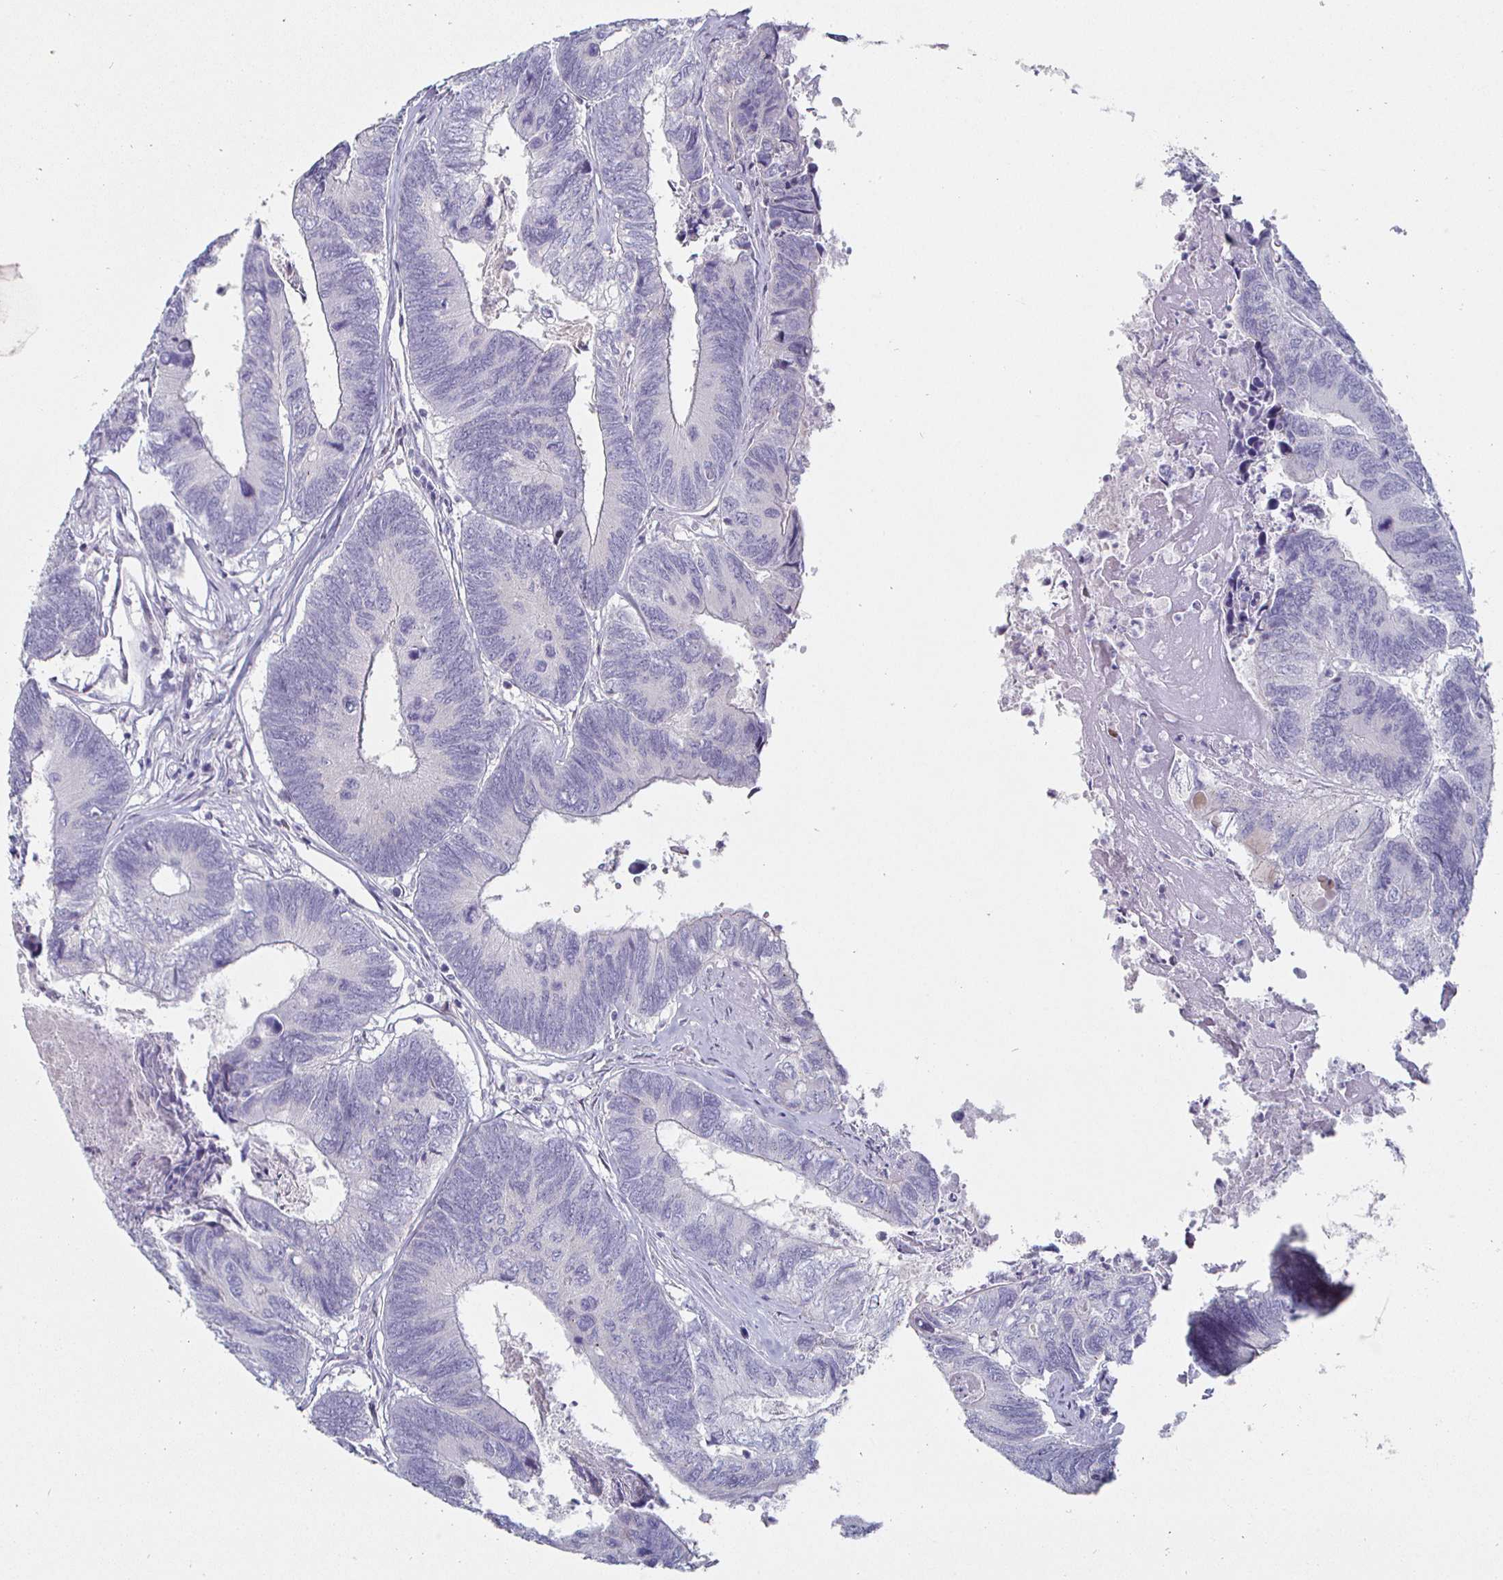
{"staining": {"intensity": "negative", "quantity": "none", "location": "none"}, "tissue": "colorectal cancer", "cell_type": "Tumor cells", "image_type": "cancer", "snomed": [{"axis": "morphology", "description": "Adenocarcinoma, NOS"}, {"axis": "topography", "description": "Colon"}], "caption": "Colorectal adenocarcinoma was stained to show a protein in brown. There is no significant expression in tumor cells. Brightfield microscopy of IHC stained with DAB (3,3'-diaminobenzidine) (brown) and hematoxylin (blue), captured at high magnification.", "gene": "DMRTB1", "patient": {"sex": "female", "age": 67}}